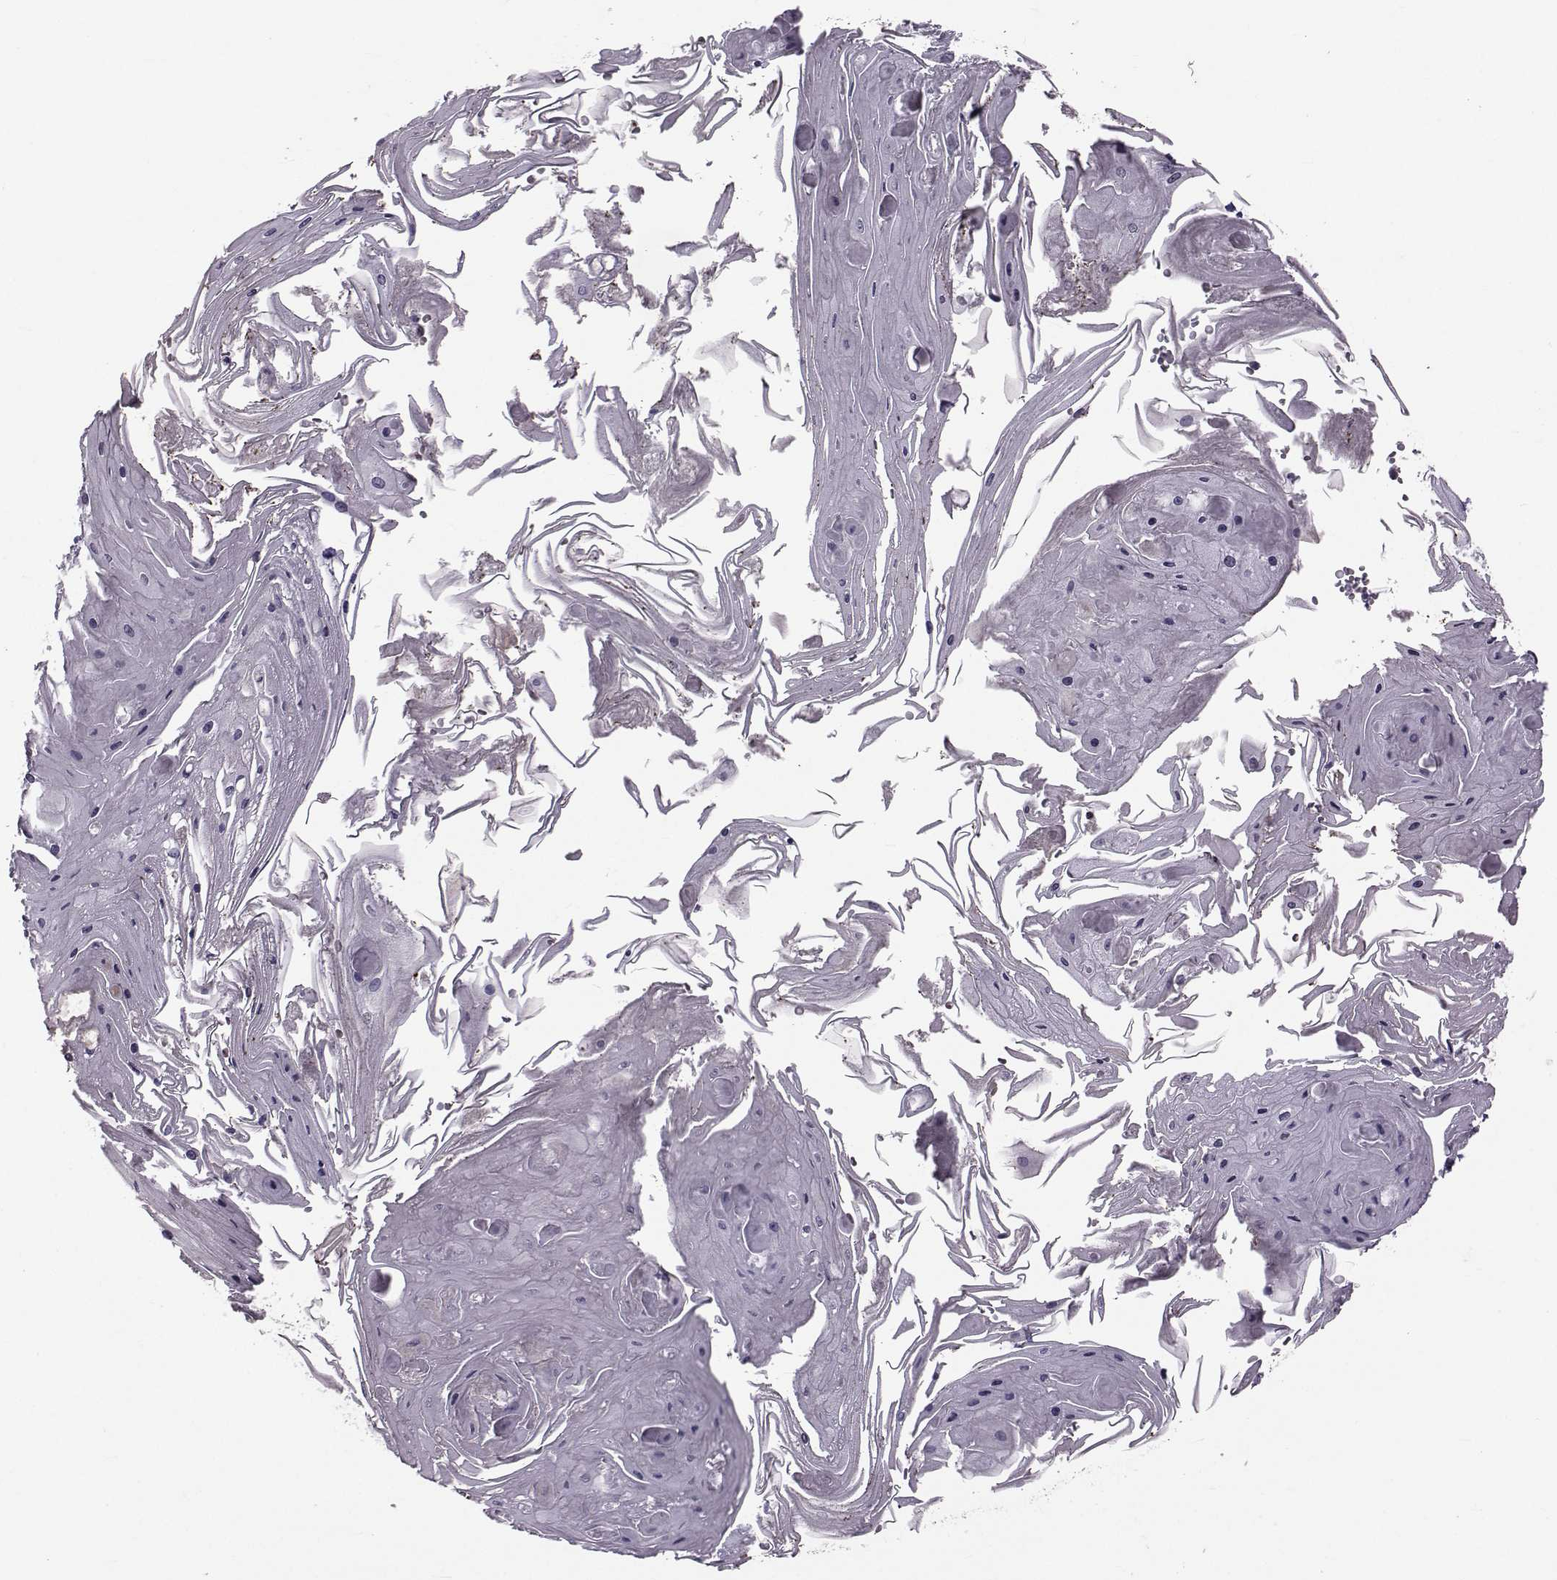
{"staining": {"intensity": "negative", "quantity": "none", "location": "none"}, "tissue": "skin cancer", "cell_type": "Tumor cells", "image_type": "cancer", "snomed": [{"axis": "morphology", "description": "Squamous cell carcinoma, NOS"}, {"axis": "topography", "description": "Skin"}], "caption": "Tumor cells are negative for brown protein staining in skin cancer.", "gene": "FDXR", "patient": {"sex": "male", "age": 70}}